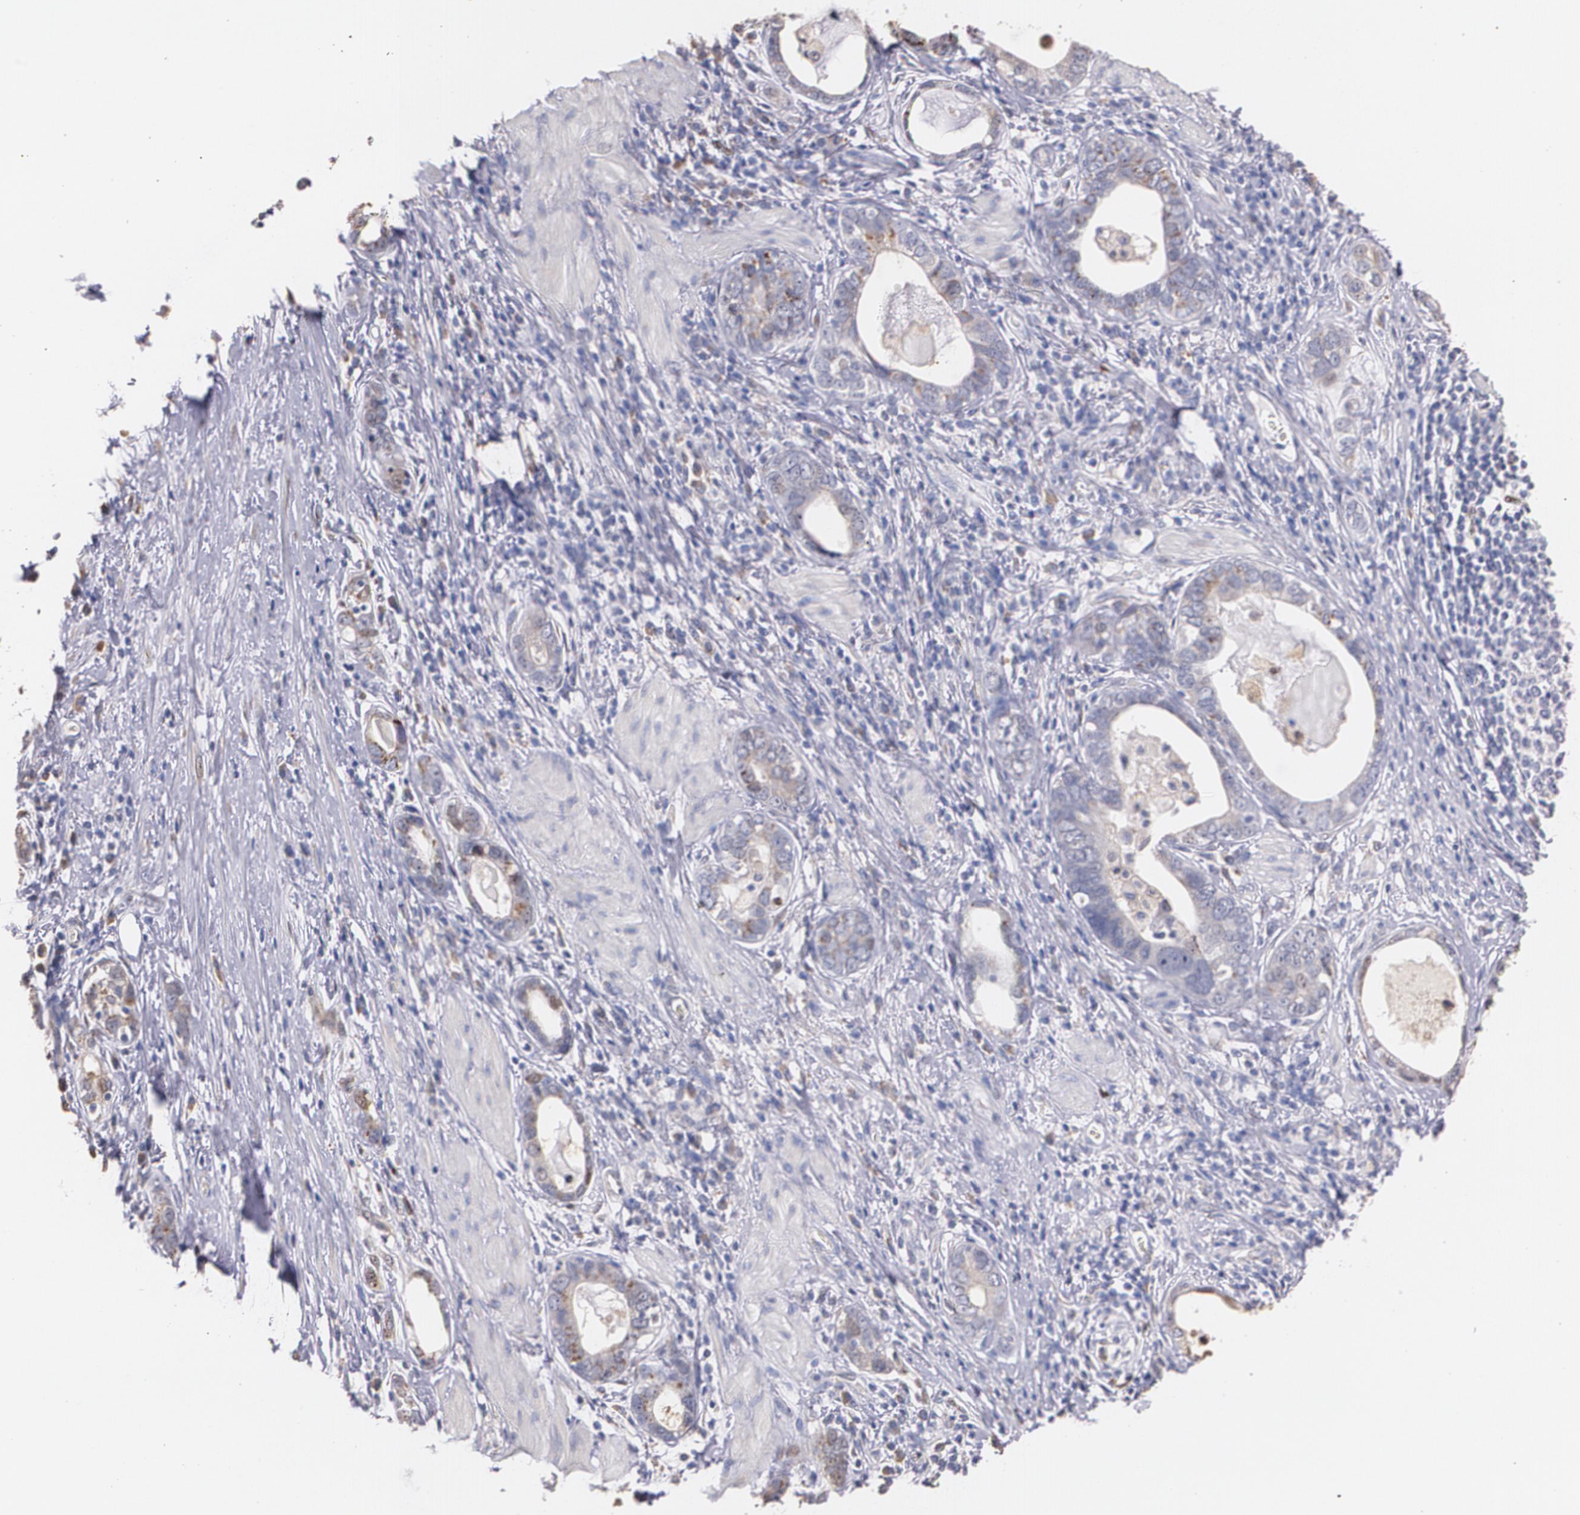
{"staining": {"intensity": "moderate", "quantity": ">75%", "location": "cytoplasmic/membranous"}, "tissue": "stomach cancer", "cell_type": "Tumor cells", "image_type": "cancer", "snomed": [{"axis": "morphology", "description": "Adenocarcinoma, NOS"}, {"axis": "topography", "description": "Stomach, lower"}], "caption": "A medium amount of moderate cytoplasmic/membranous staining is present in about >75% of tumor cells in stomach adenocarcinoma tissue.", "gene": "ATF3", "patient": {"sex": "female", "age": 93}}